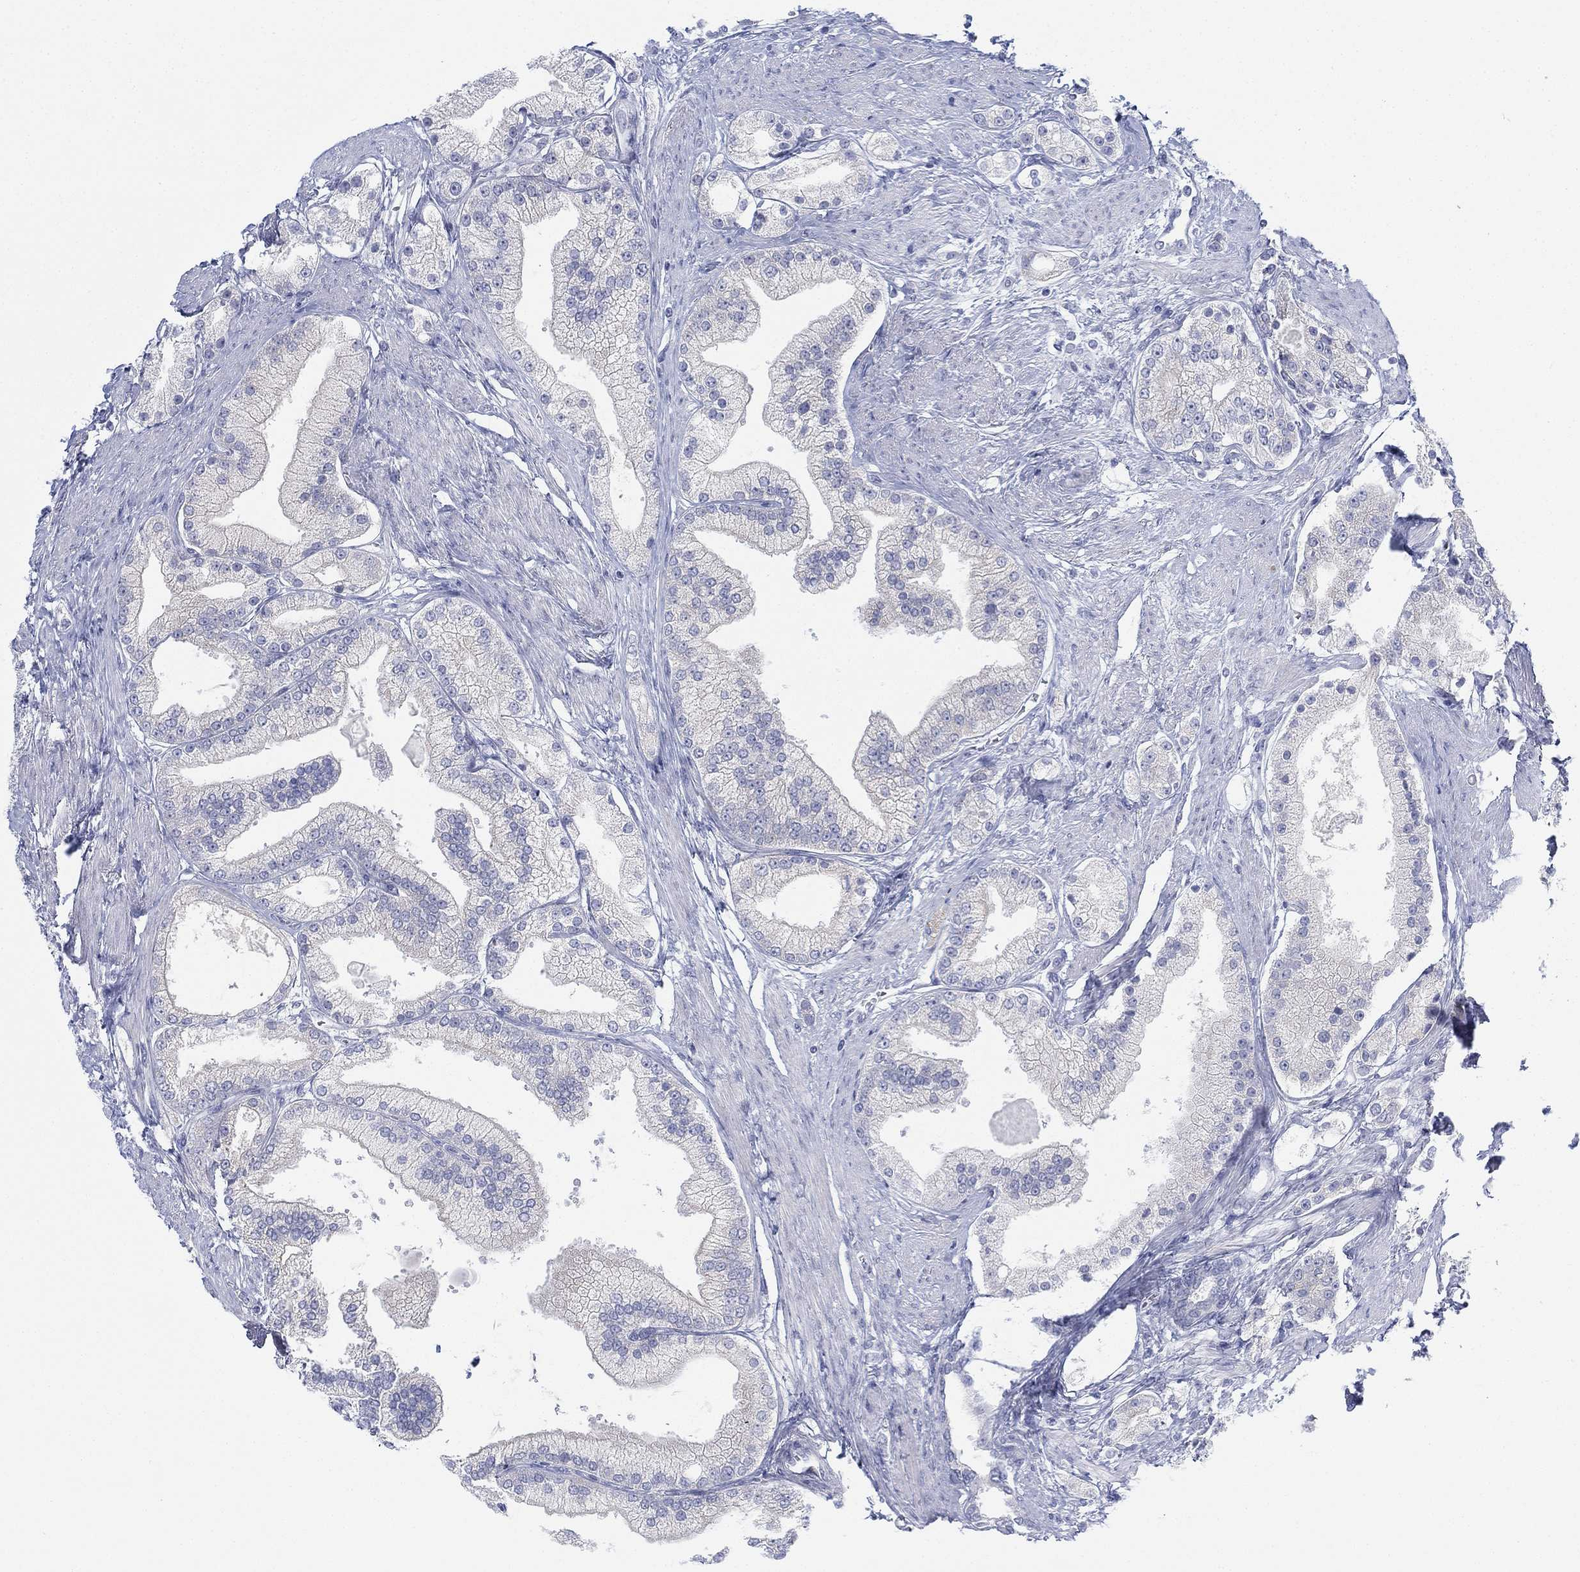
{"staining": {"intensity": "negative", "quantity": "none", "location": "none"}, "tissue": "prostate cancer", "cell_type": "Tumor cells", "image_type": "cancer", "snomed": [{"axis": "morphology", "description": "Adenocarcinoma, NOS"}, {"axis": "topography", "description": "Prostate and seminal vesicle, NOS"}, {"axis": "topography", "description": "Prostate"}], "caption": "Immunohistochemistry (IHC) histopathology image of prostate cancer (adenocarcinoma) stained for a protein (brown), which displays no staining in tumor cells.", "gene": "GCNA", "patient": {"sex": "male", "age": 67}}